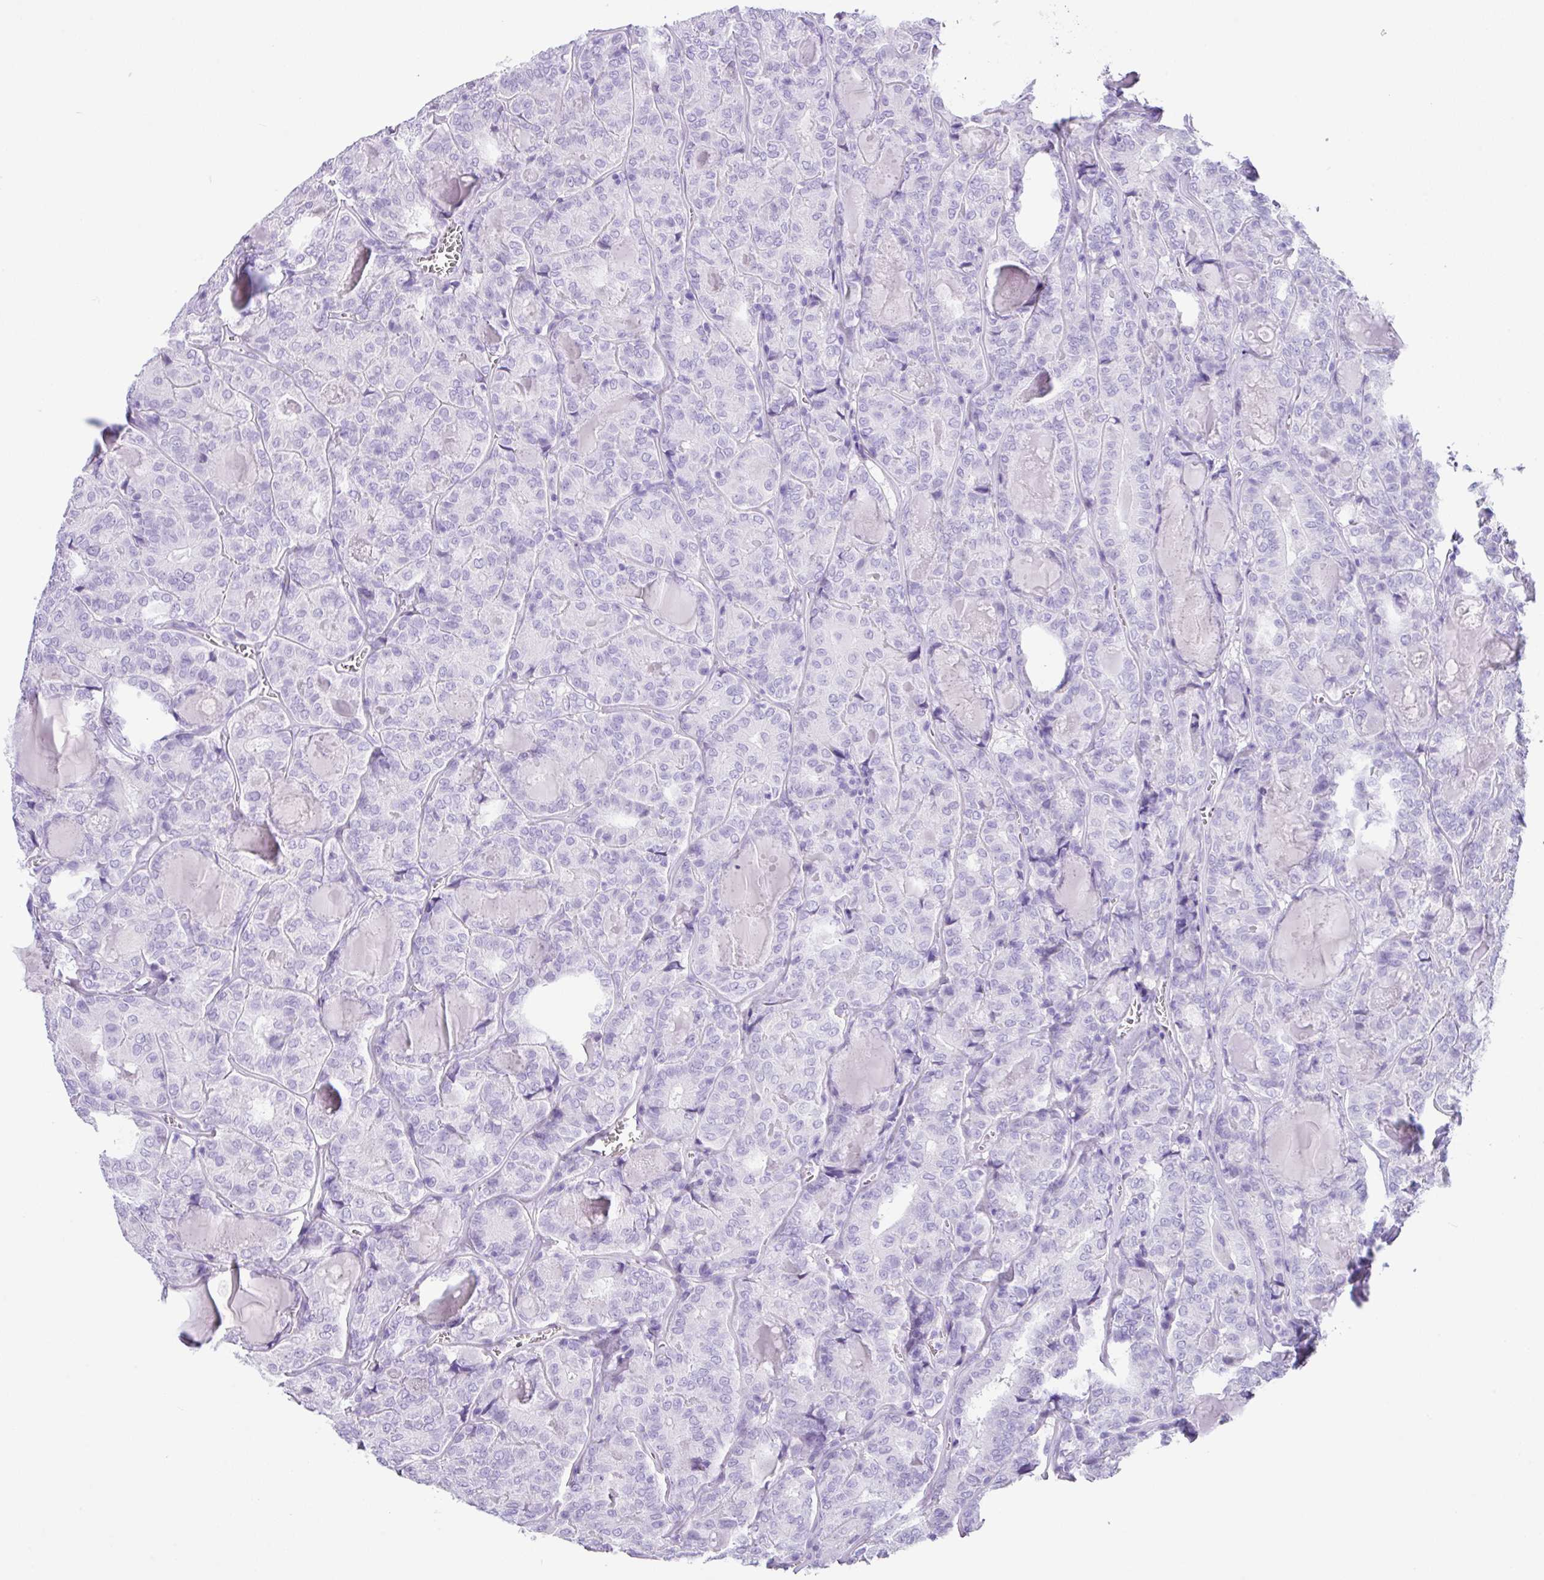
{"staining": {"intensity": "negative", "quantity": "none", "location": "none"}, "tissue": "thyroid cancer", "cell_type": "Tumor cells", "image_type": "cancer", "snomed": [{"axis": "morphology", "description": "Papillary adenocarcinoma, NOS"}, {"axis": "topography", "description": "Thyroid gland"}], "caption": "High magnification brightfield microscopy of thyroid cancer stained with DAB (3,3'-diaminobenzidine) (brown) and counterstained with hematoxylin (blue): tumor cells show no significant expression.", "gene": "ZG16", "patient": {"sex": "female", "age": 72}}